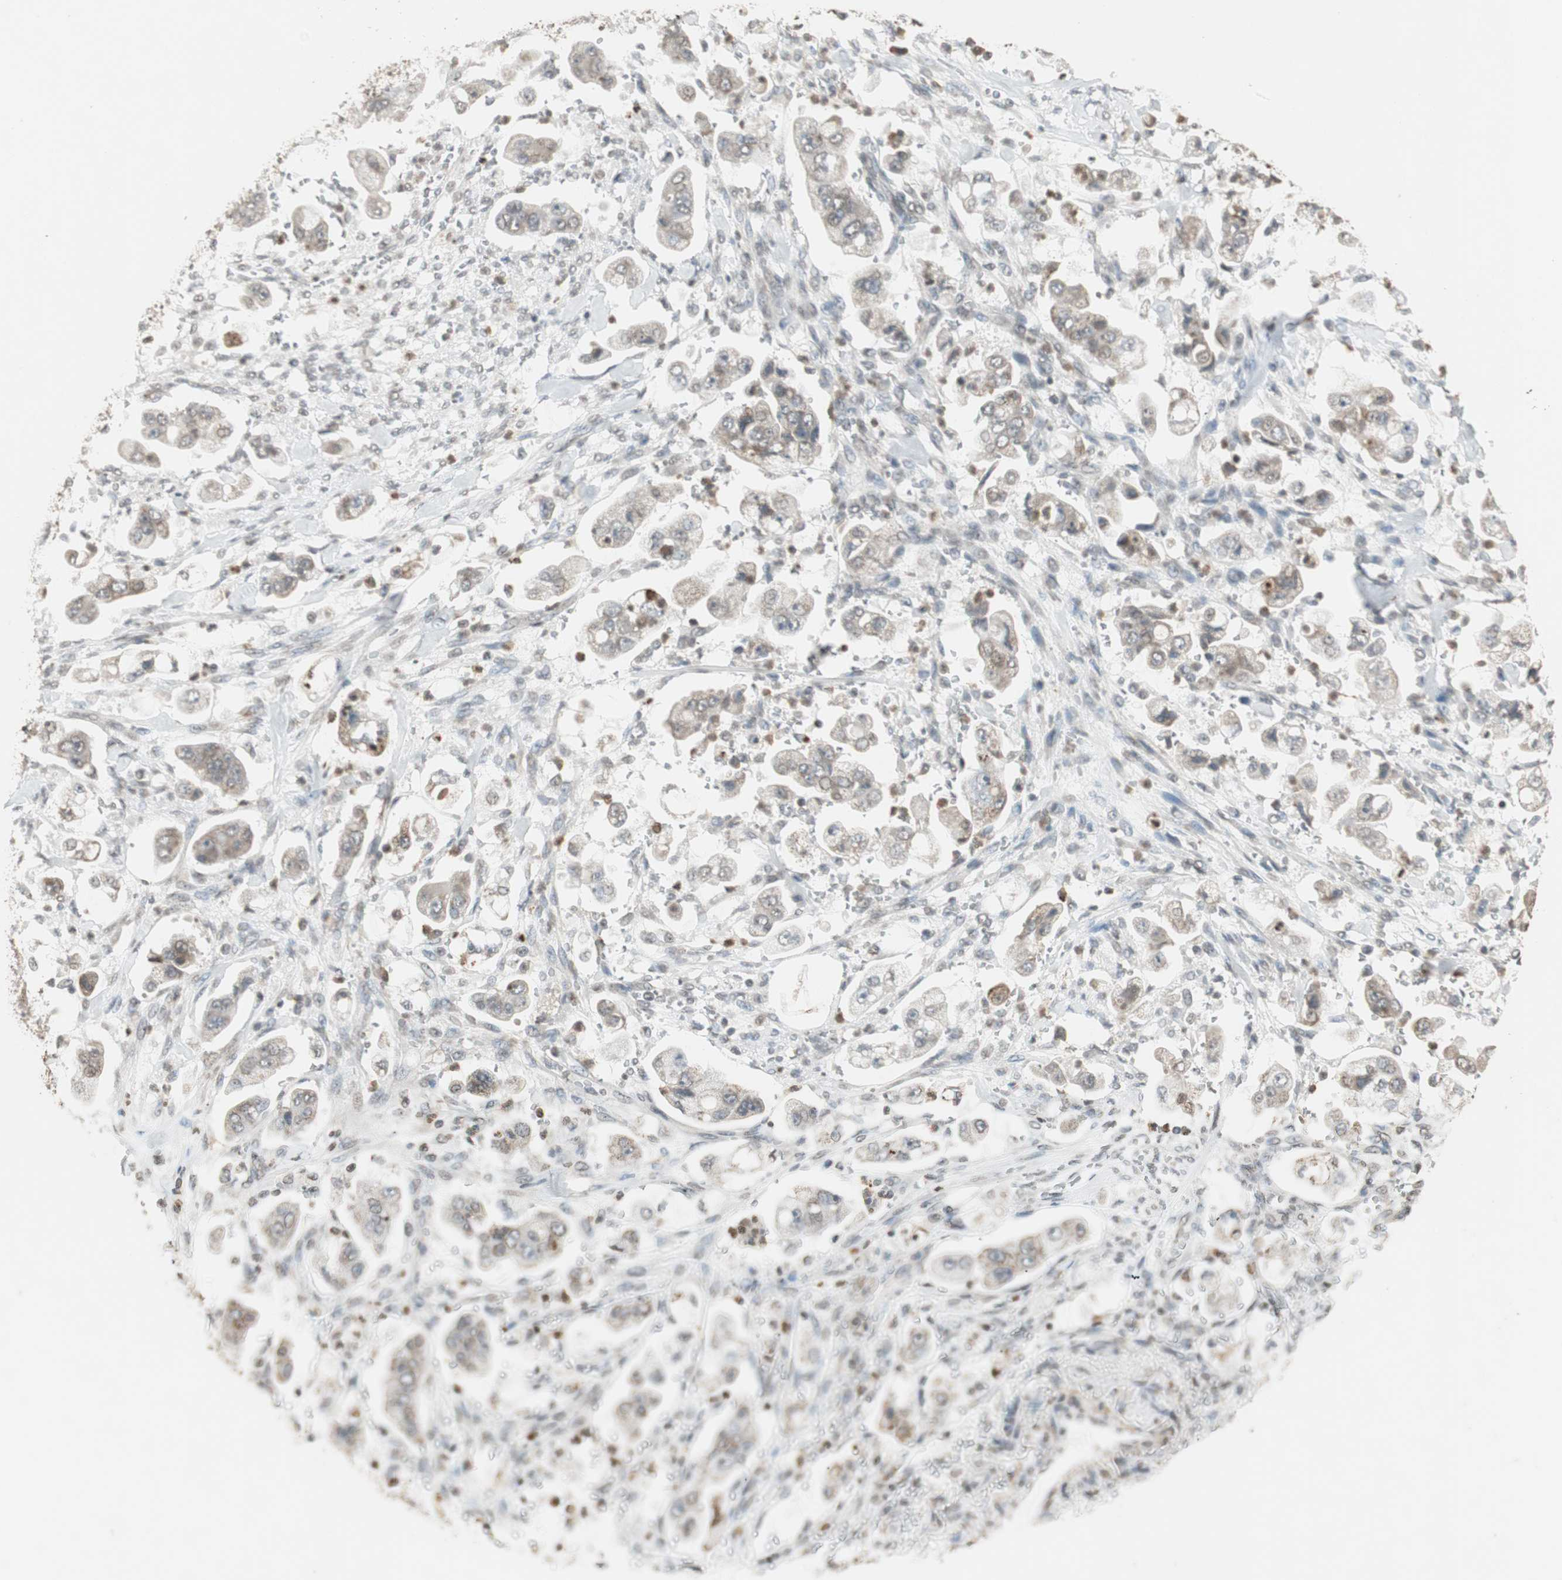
{"staining": {"intensity": "weak", "quantity": "25%-75%", "location": "cytoplasmic/membranous"}, "tissue": "stomach cancer", "cell_type": "Tumor cells", "image_type": "cancer", "snomed": [{"axis": "morphology", "description": "Adenocarcinoma, NOS"}, {"axis": "topography", "description": "Stomach"}], "caption": "Stomach cancer (adenocarcinoma) stained with a brown dye displays weak cytoplasmic/membranous positive expression in about 25%-75% of tumor cells.", "gene": "PRELID1", "patient": {"sex": "male", "age": 62}}